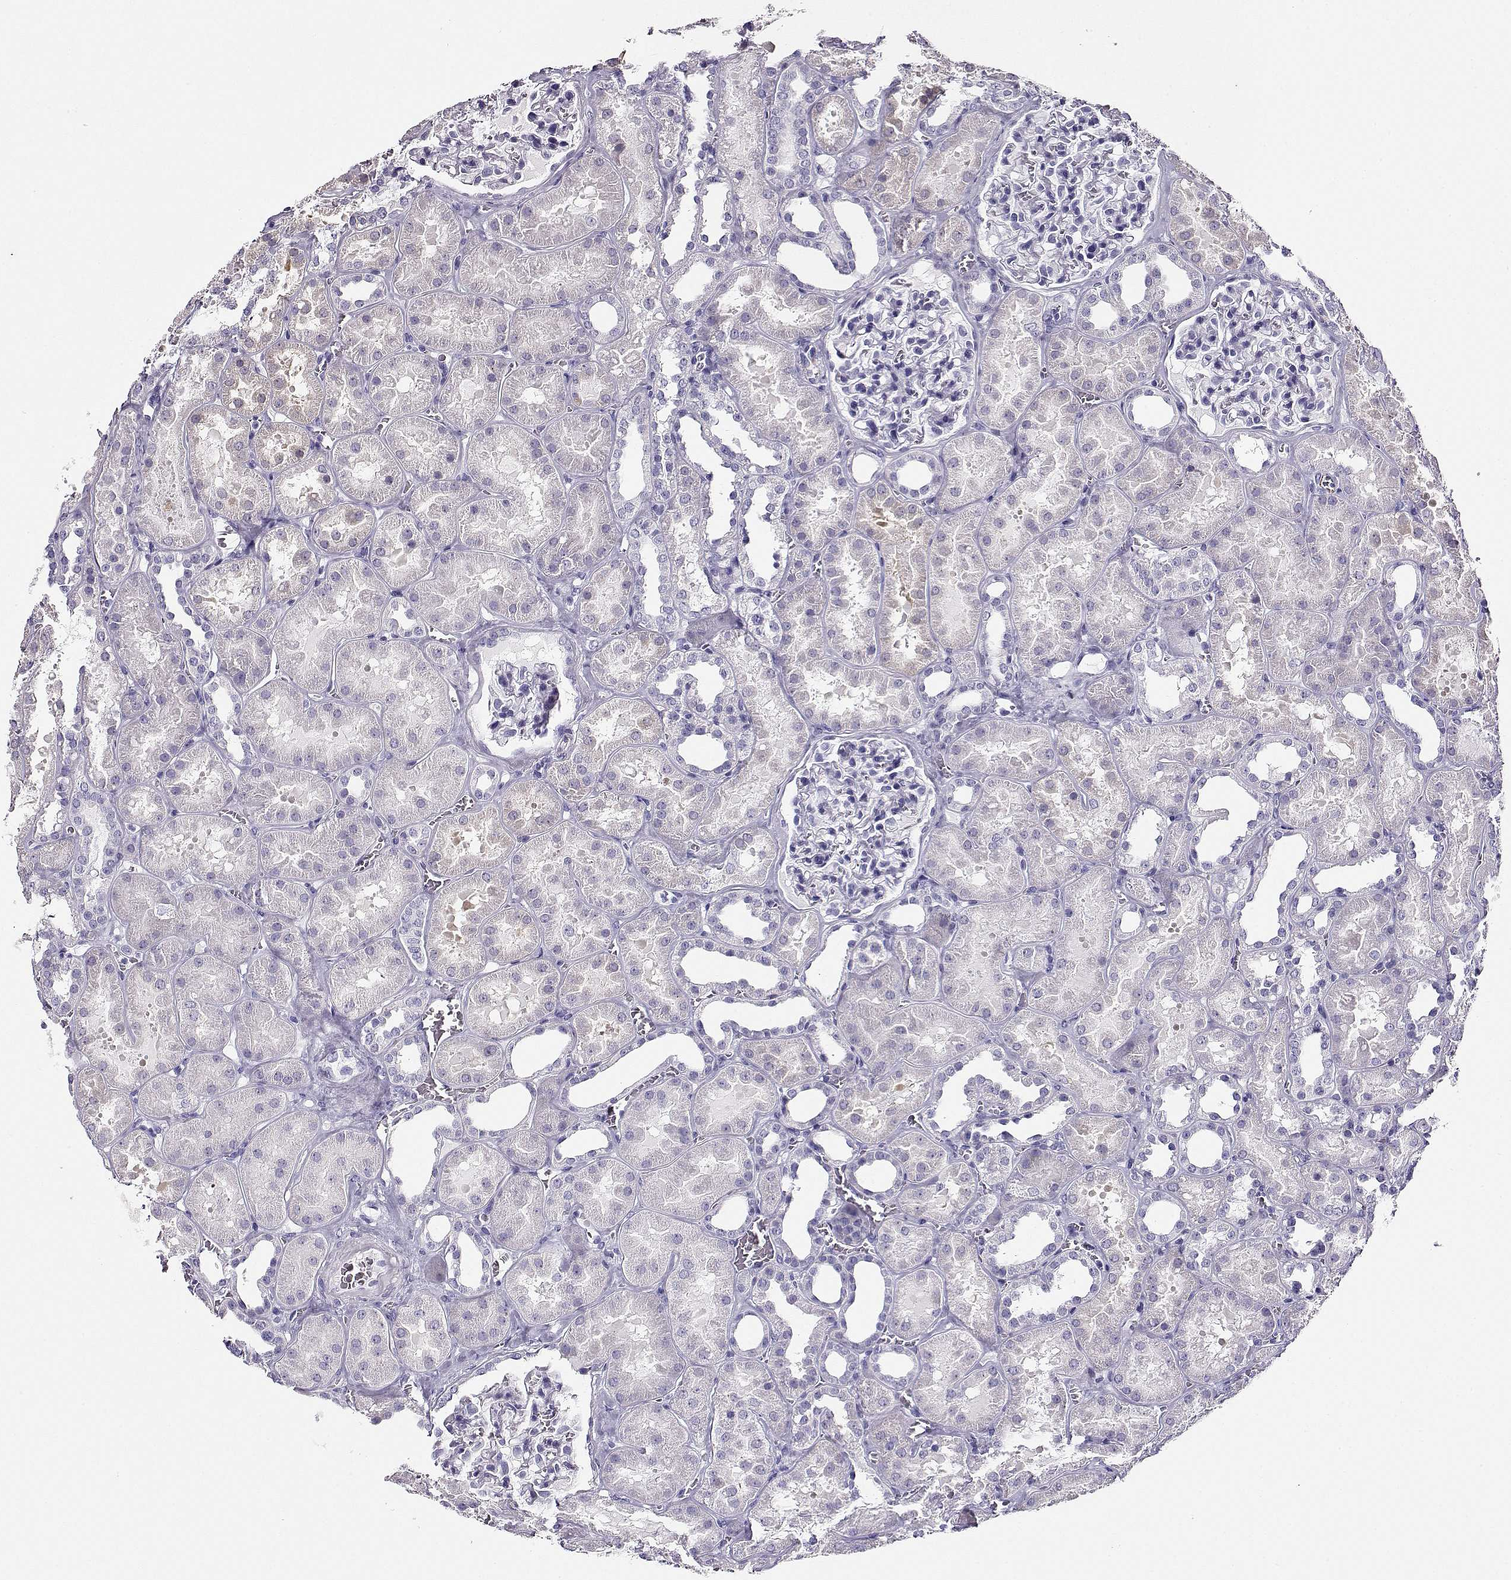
{"staining": {"intensity": "negative", "quantity": "none", "location": "none"}, "tissue": "kidney", "cell_type": "Cells in glomeruli", "image_type": "normal", "snomed": [{"axis": "morphology", "description": "Normal tissue, NOS"}, {"axis": "topography", "description": "Kidney"}], "caption": "A photomicrograph of human kidney is negative for staining in cells in glomeruli.", "gene": "CRX", "patient": {"sex": "female", "age": 41}}